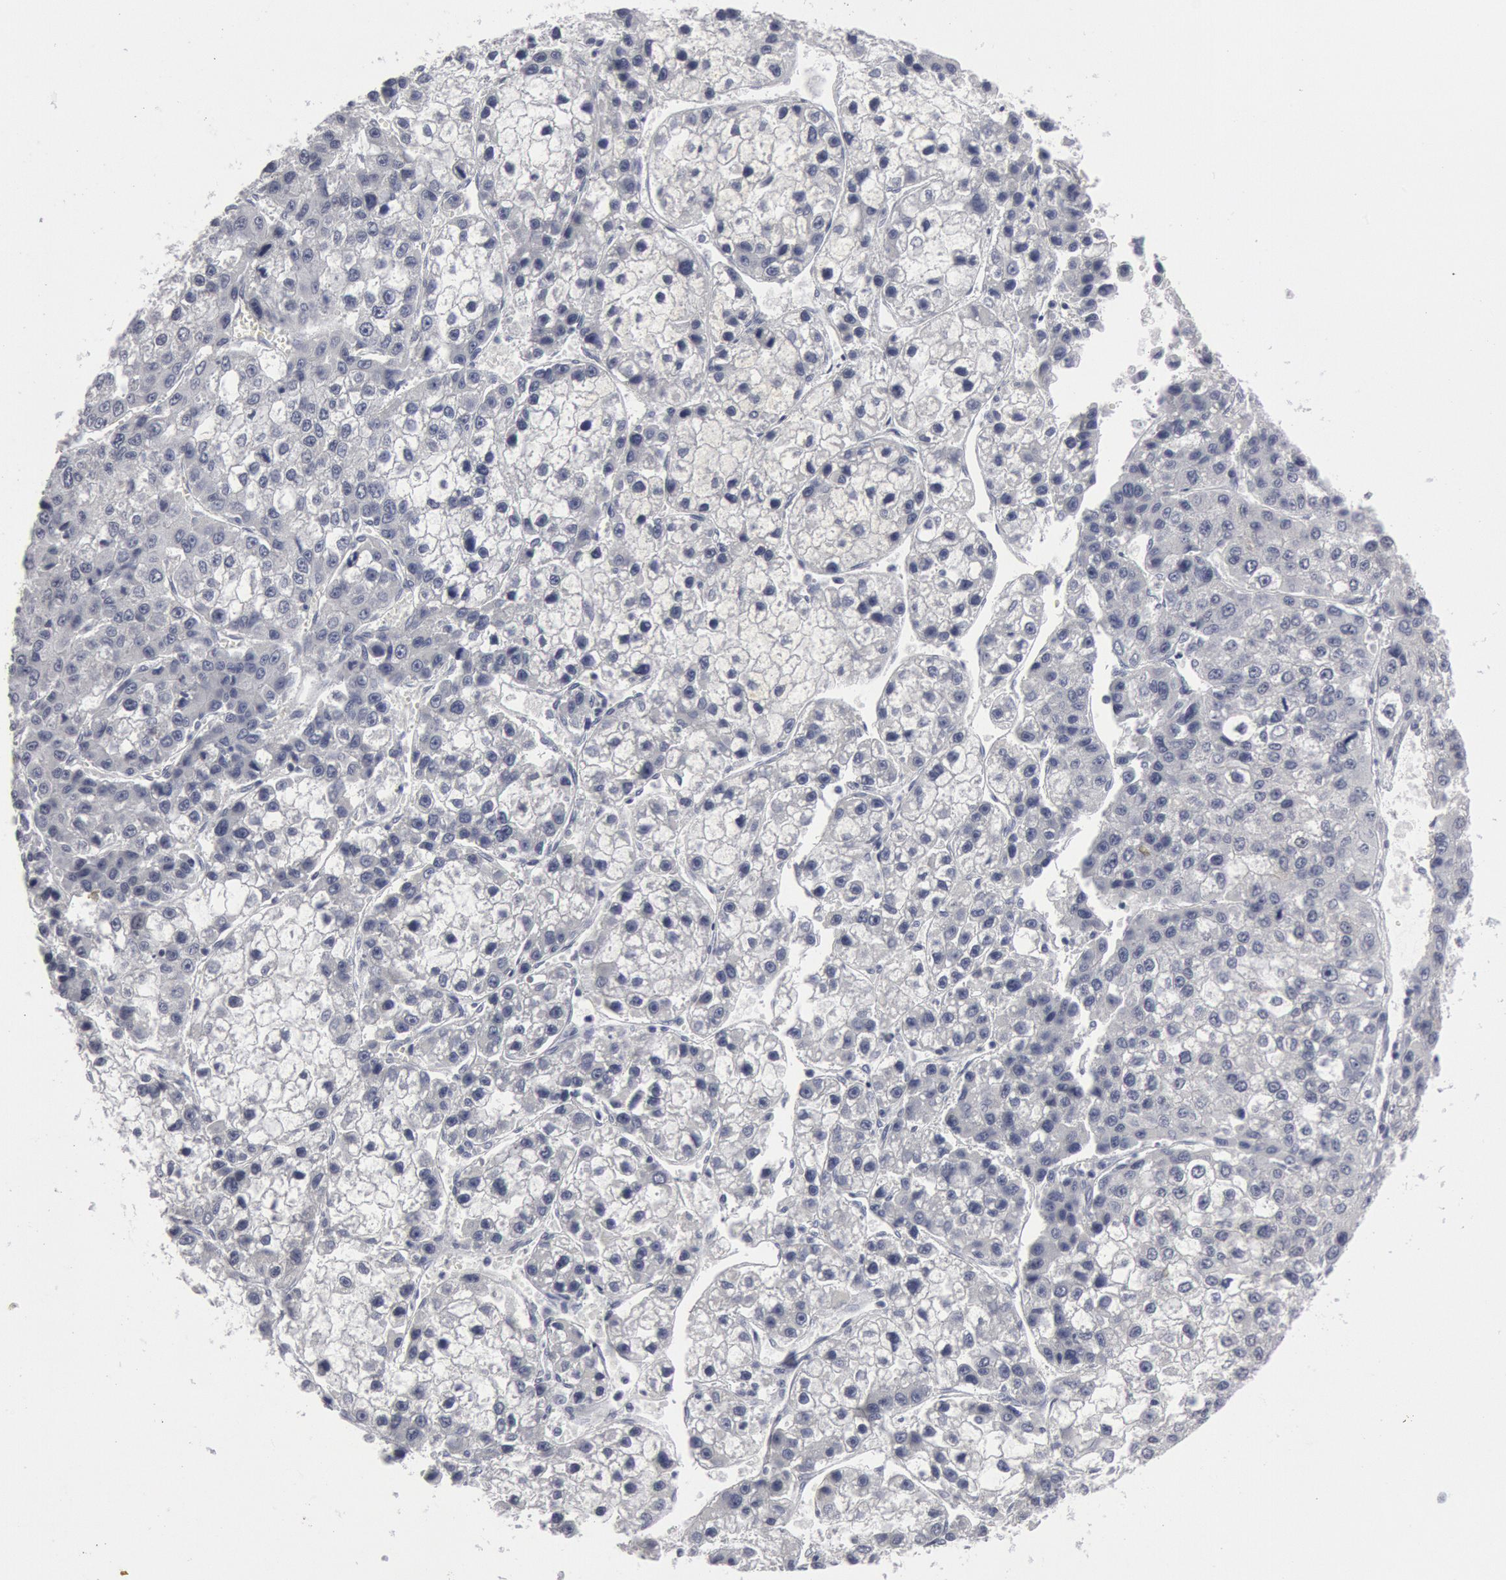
{"staining": {"intensity": "negative", "quantity": "none", "location": "none"}, "tissue": "liver cancer", "cell_type": "Tumor cells", "image_type": "cancer", "snomed": [{"axis": "morphology", "description": "Carcinoma, Hepatocellular, NOS"}, {"axis": "topography", "description": "Liver"}], "caption": "Image shows no protein positivity in tumor cells of liver cancer (hepatocellular carcinoma) tissue.", "gene": "DMC1", "patient": {"sex": "female", "age": 66}}